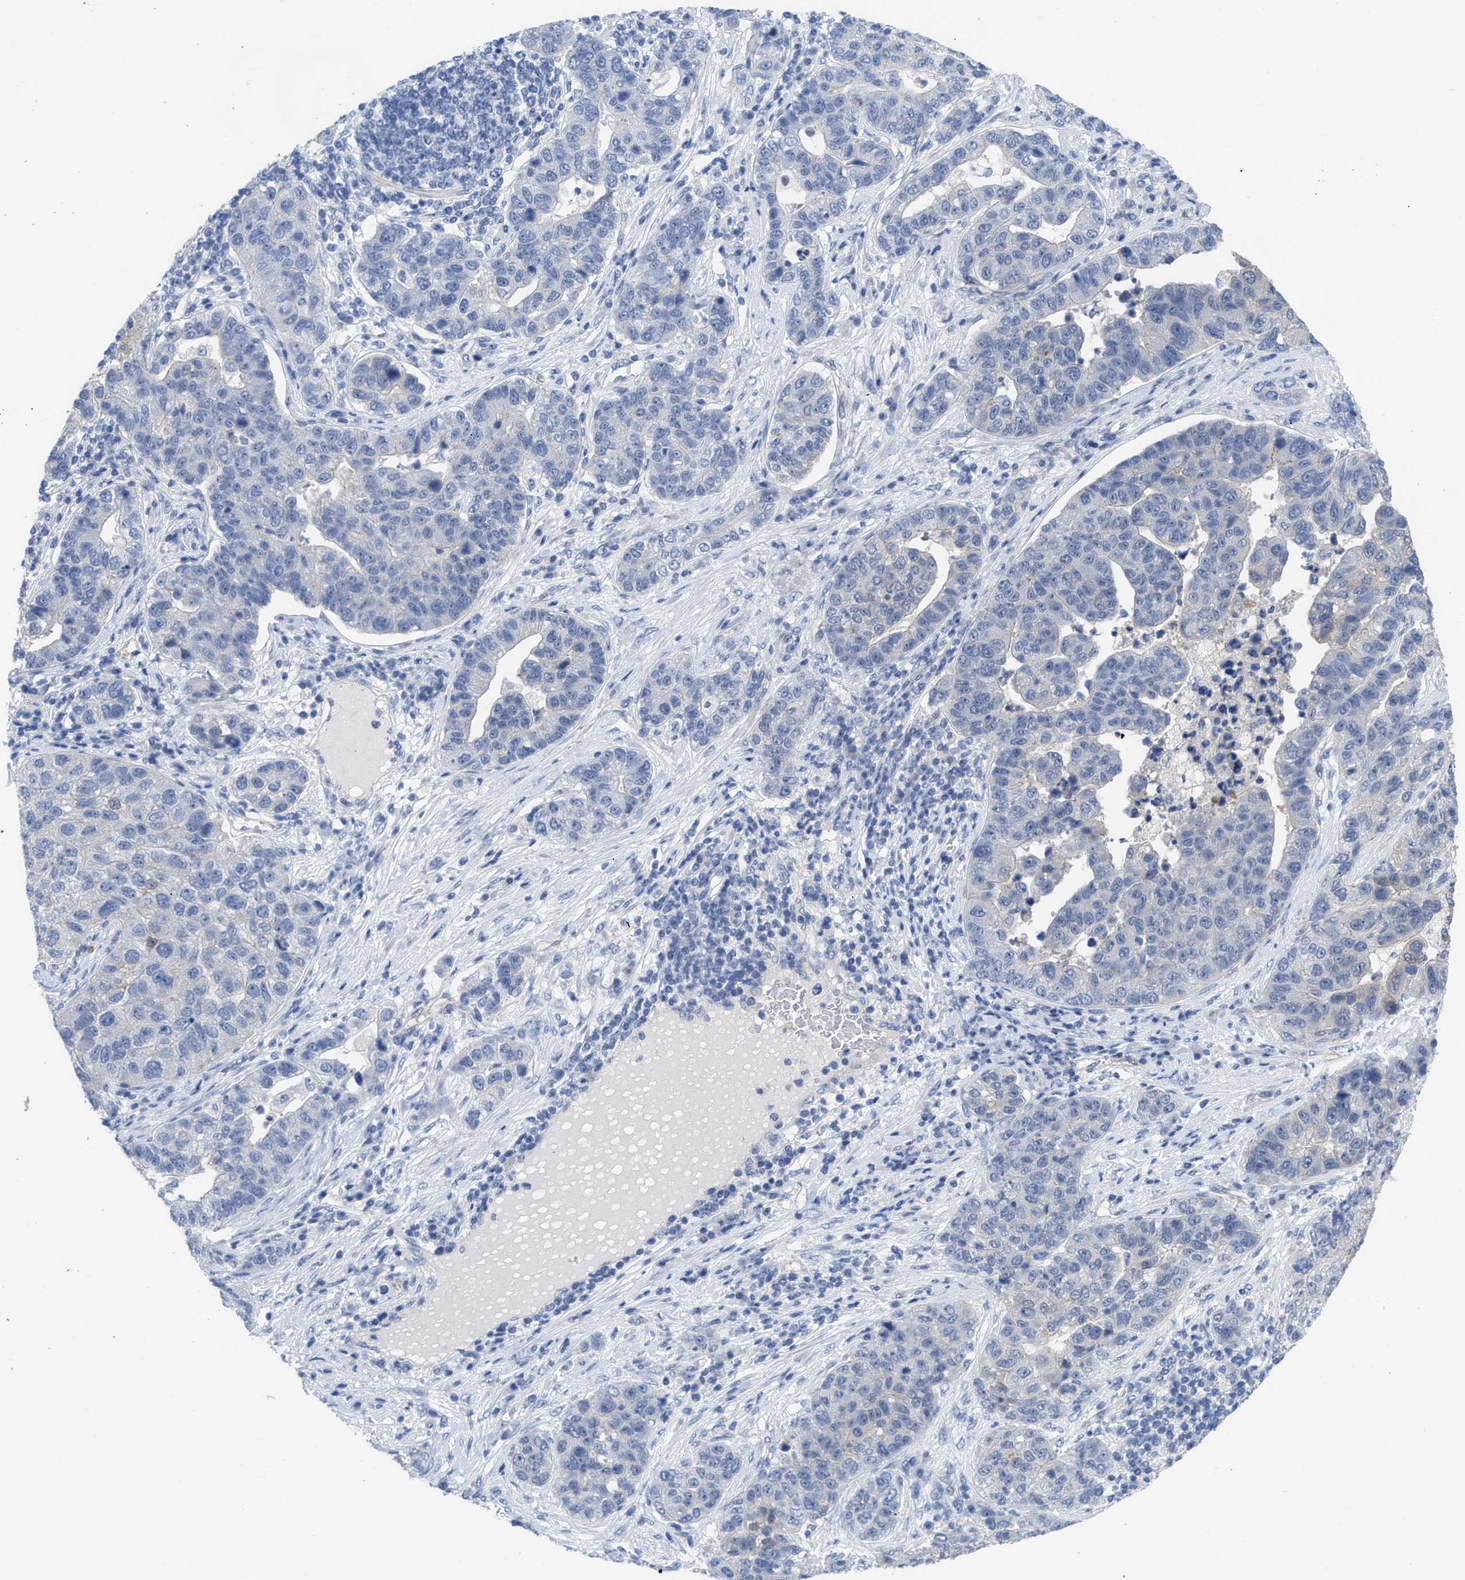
{"staining": {"intensity": "negative", "quantity": "none", "location": "none"}, "tissue": "pancreatic cancer", "cell_type": "Tumor cells", "image_type": "cancer", "snomed": [{"axis": "morphology", "description": "Adenocarcinoma, NOS"}, {"axis": "topography", "description": "Pancreas"}], "caption": "The image shows no staining of tumor cells in pancreatic cancer (adenocarcinoma).", "gene": "LDAF1", "patient": {"sex": "female", "age": 61}}